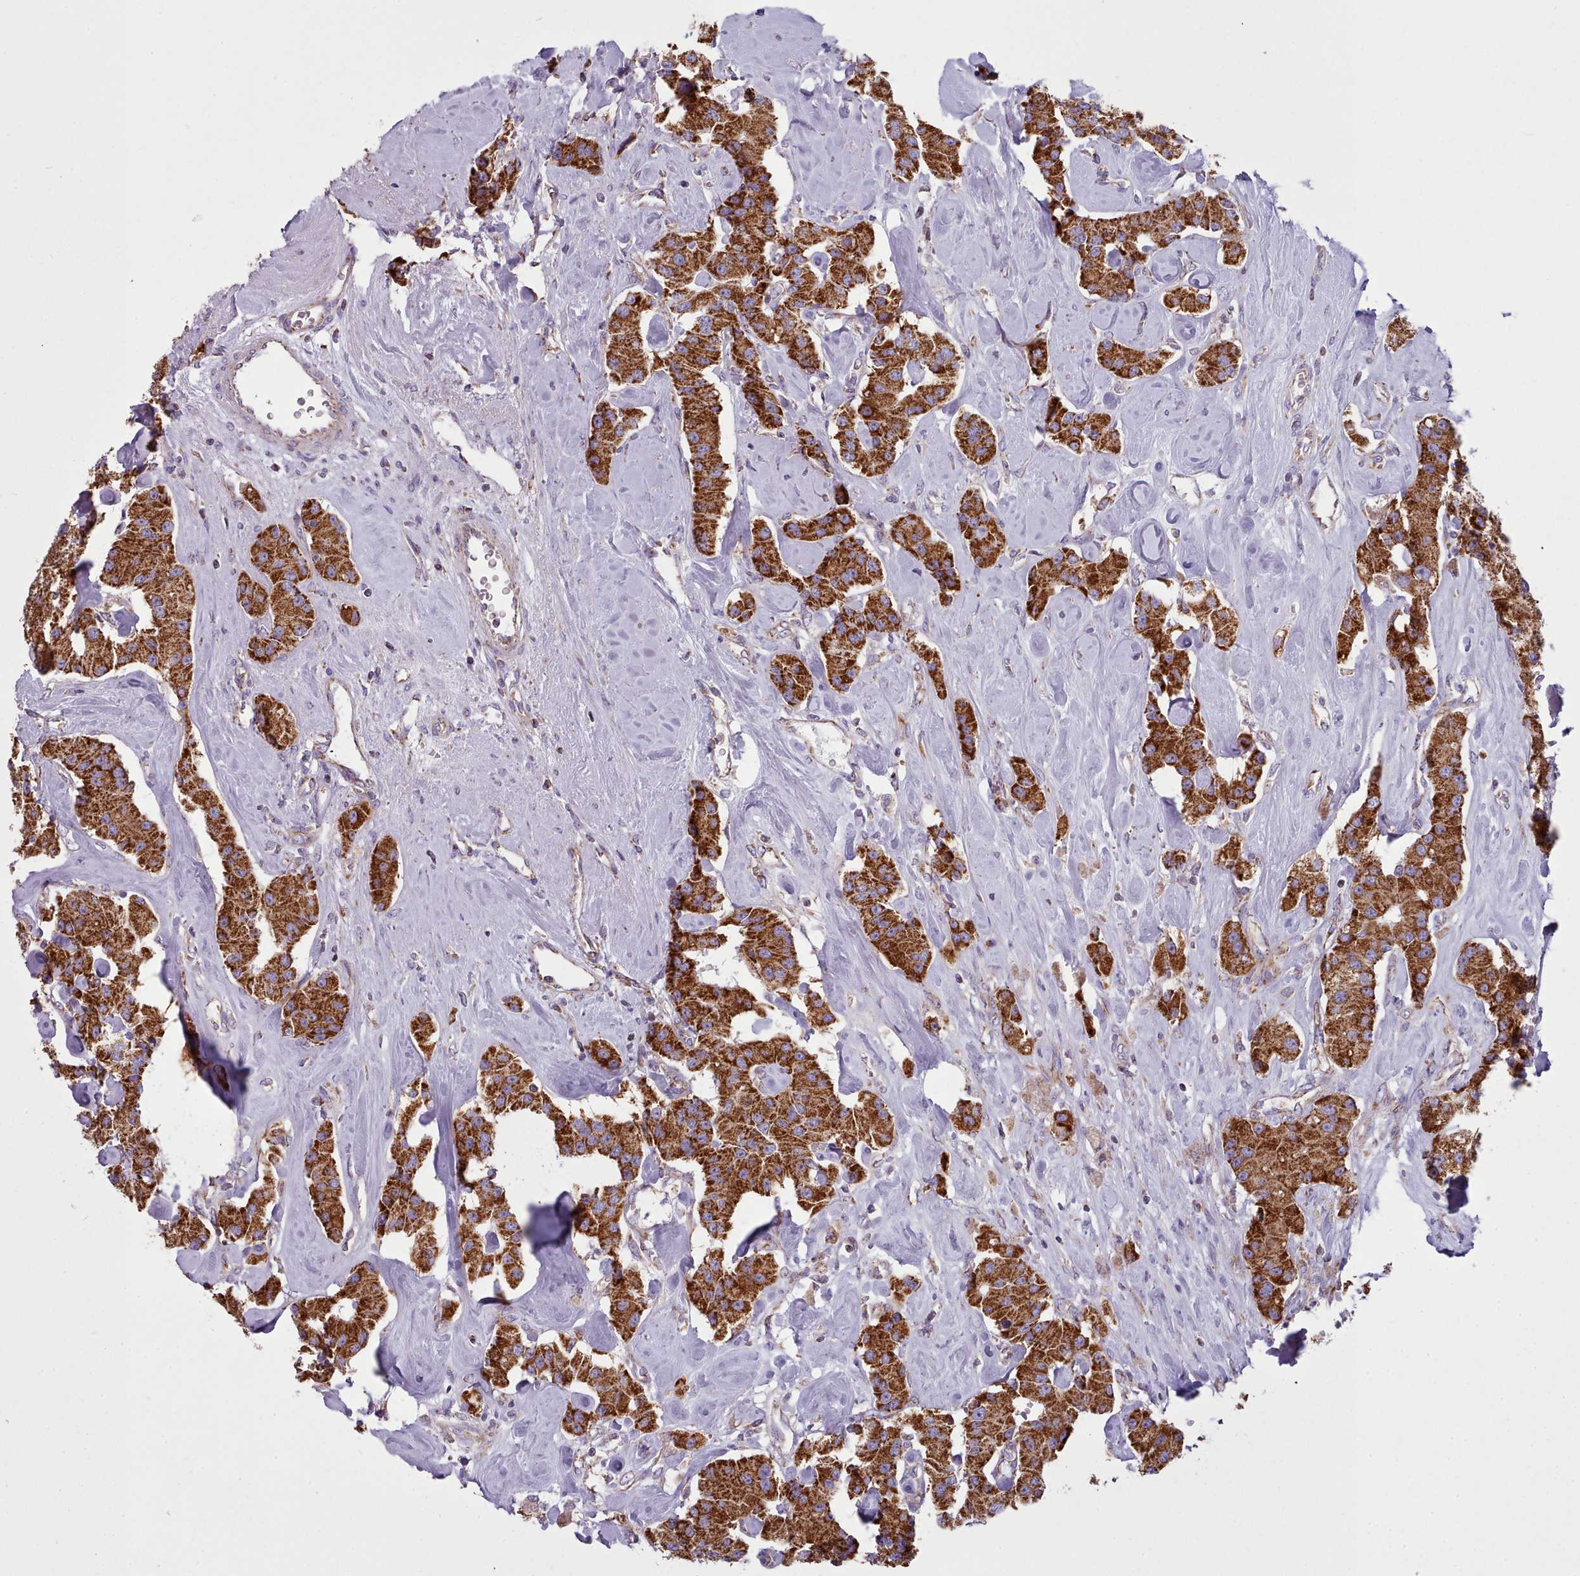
{"staining": {"intensity": "strong", "quantity": ">75%", "location": "cytoplasmic/membranous"}, "tissue": "carcinoid", "cell_type": "Tumor cells", "image_type": "cancer", "snomed": [{"axis": "morphology", "description": "Carcinoid, malignant, NOS"}, {"axis": "topography", "description": "Pancreas"}], "caption": "Carcinoid (malignant) stained with IHC demonstrates strong cytoplasmic/membranous positivity in approximately >75% of tumor cells.", "gene": "SRP54", "patient": {"sex": "male", "age": 41}}